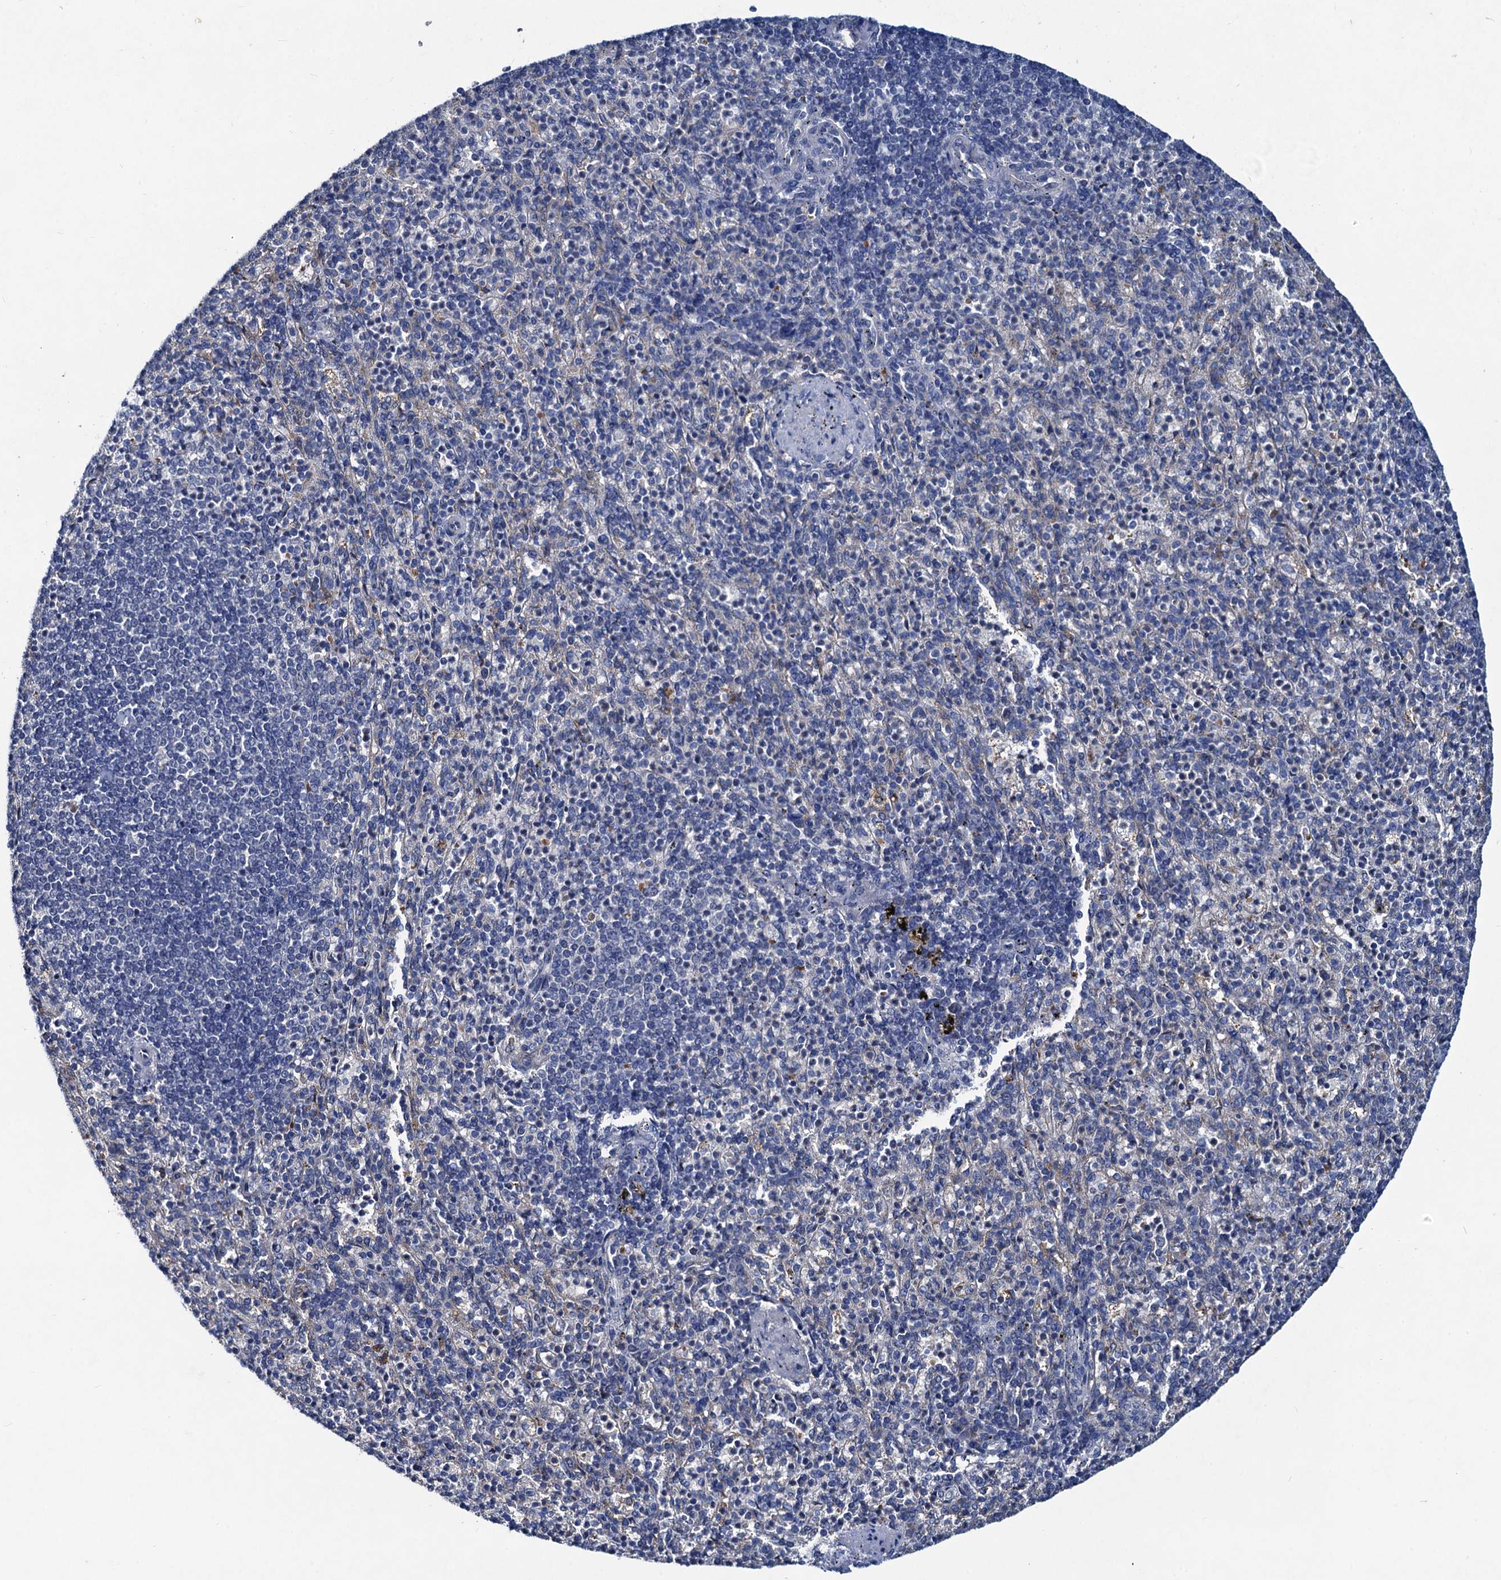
{"staining": {"intensity": "negative", "quantity": "none", "location": "none"}, "tissue": "spleen", "cell_type": "Cells in red pulp", "image_type": "normal", "snomed": [{"axis": "morphology", "description": "Normal tissue, NOS"}, {"axis": "topography", "description": "Spleen"}], "caption": "This image is of unremarkable spleen stained with immunohistochemistry (IHC) to label a protein in brown with the nuclei are counter-stained blue. There is no staining in cells in red pulp. The staining is performed using DAB (3,3'-diaminobenzidine) brown chromogen with nuclei counter-stained in using hematoxylin.", "gene": "RTKN2", "patient": {"sex": "female", "age": 74}}